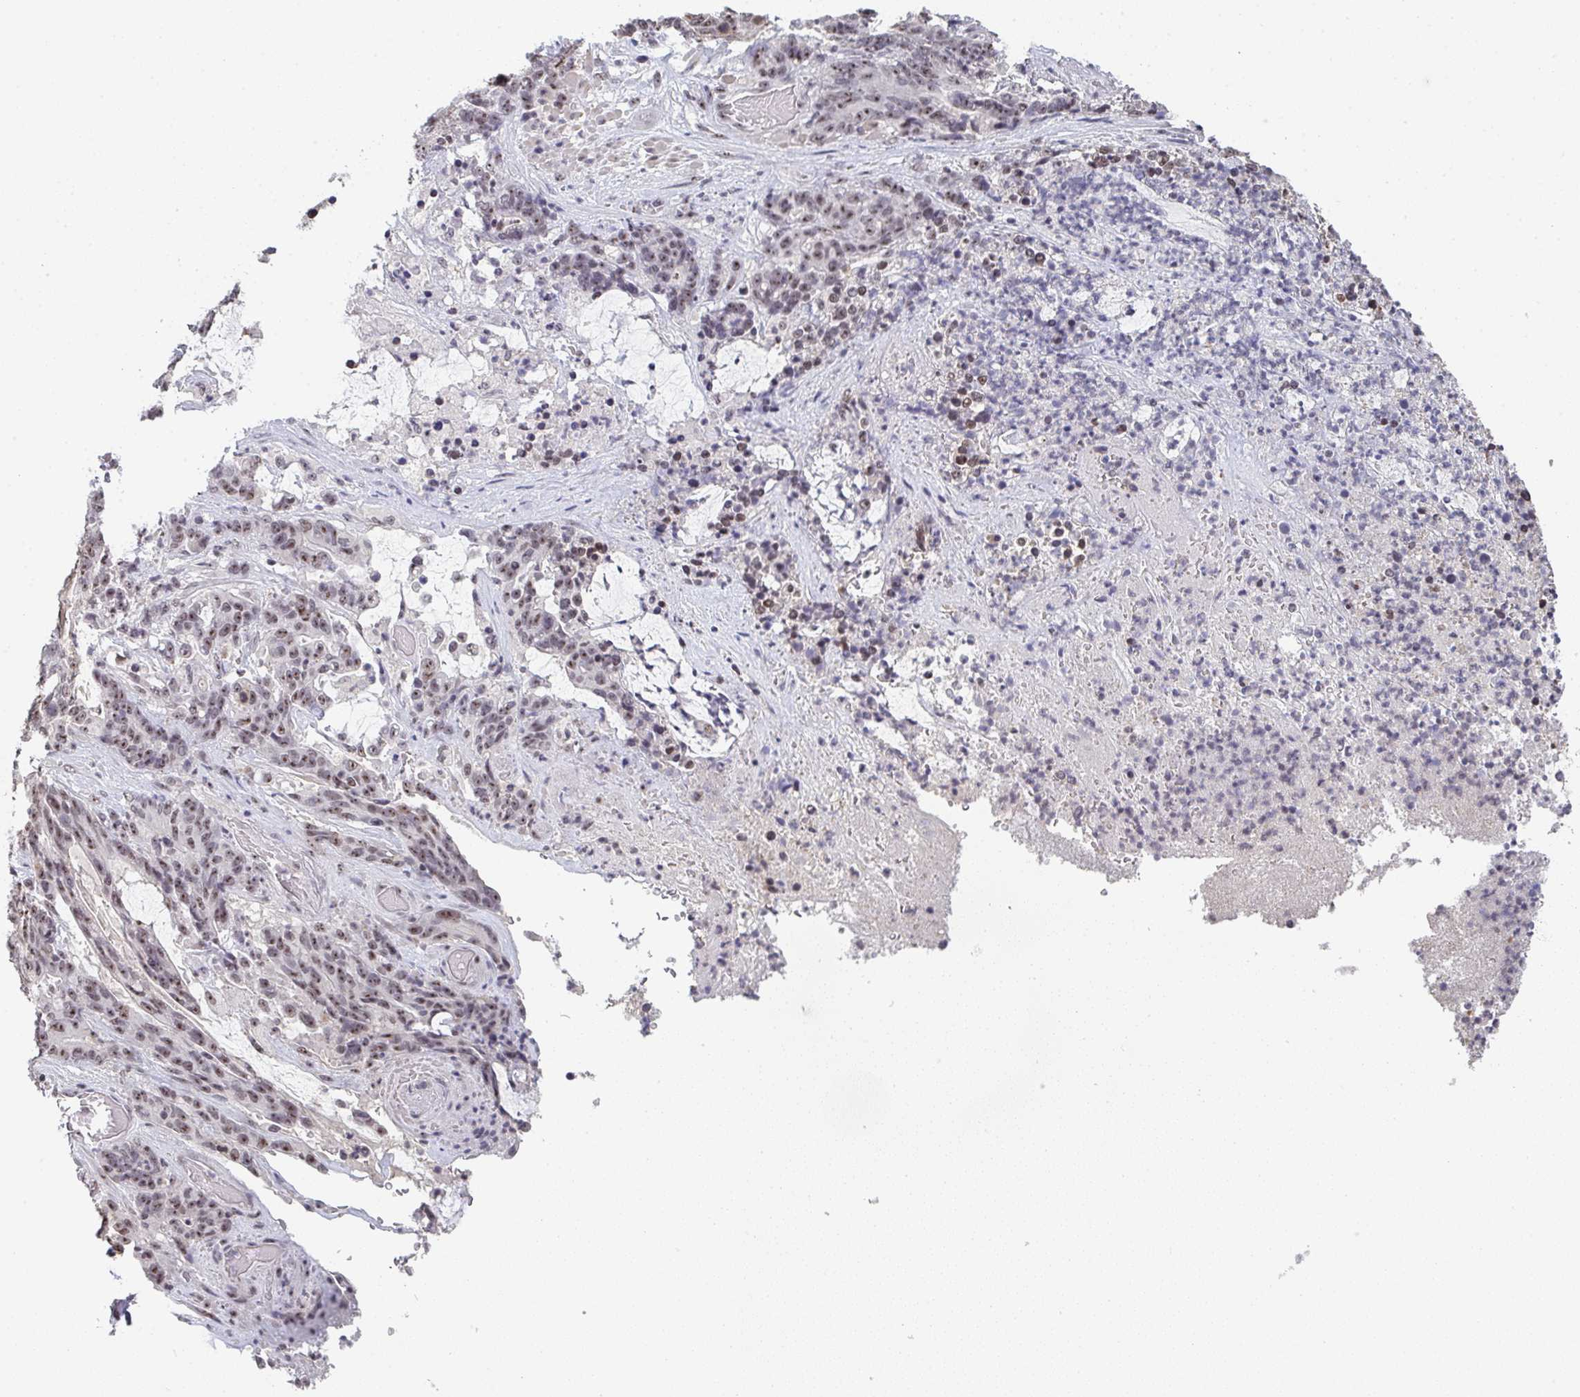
{"staining": {"intensity": "moderate", "quantity": ">75%", "location": "nuclear"}, "tissue": "stomach cancer", "cell_type": "Tumor cells", "image_type": "cancer", "snomed": [{"axis": "morphology", "description": "Normal tissue, NOS"}, {"axis": "morphology", "description": "Adenocarcinoma, NOS"}, {"axis": "topography", "description": "Stomach"}], "caption": "The histopathology image exhibits a brown stain indicating the presence of a protein in the nuclear of tumor cells in stomach cancer (adenocarcinoma).", "gene": "DKC1", "patient": {"sex": "female", "age": 64}}